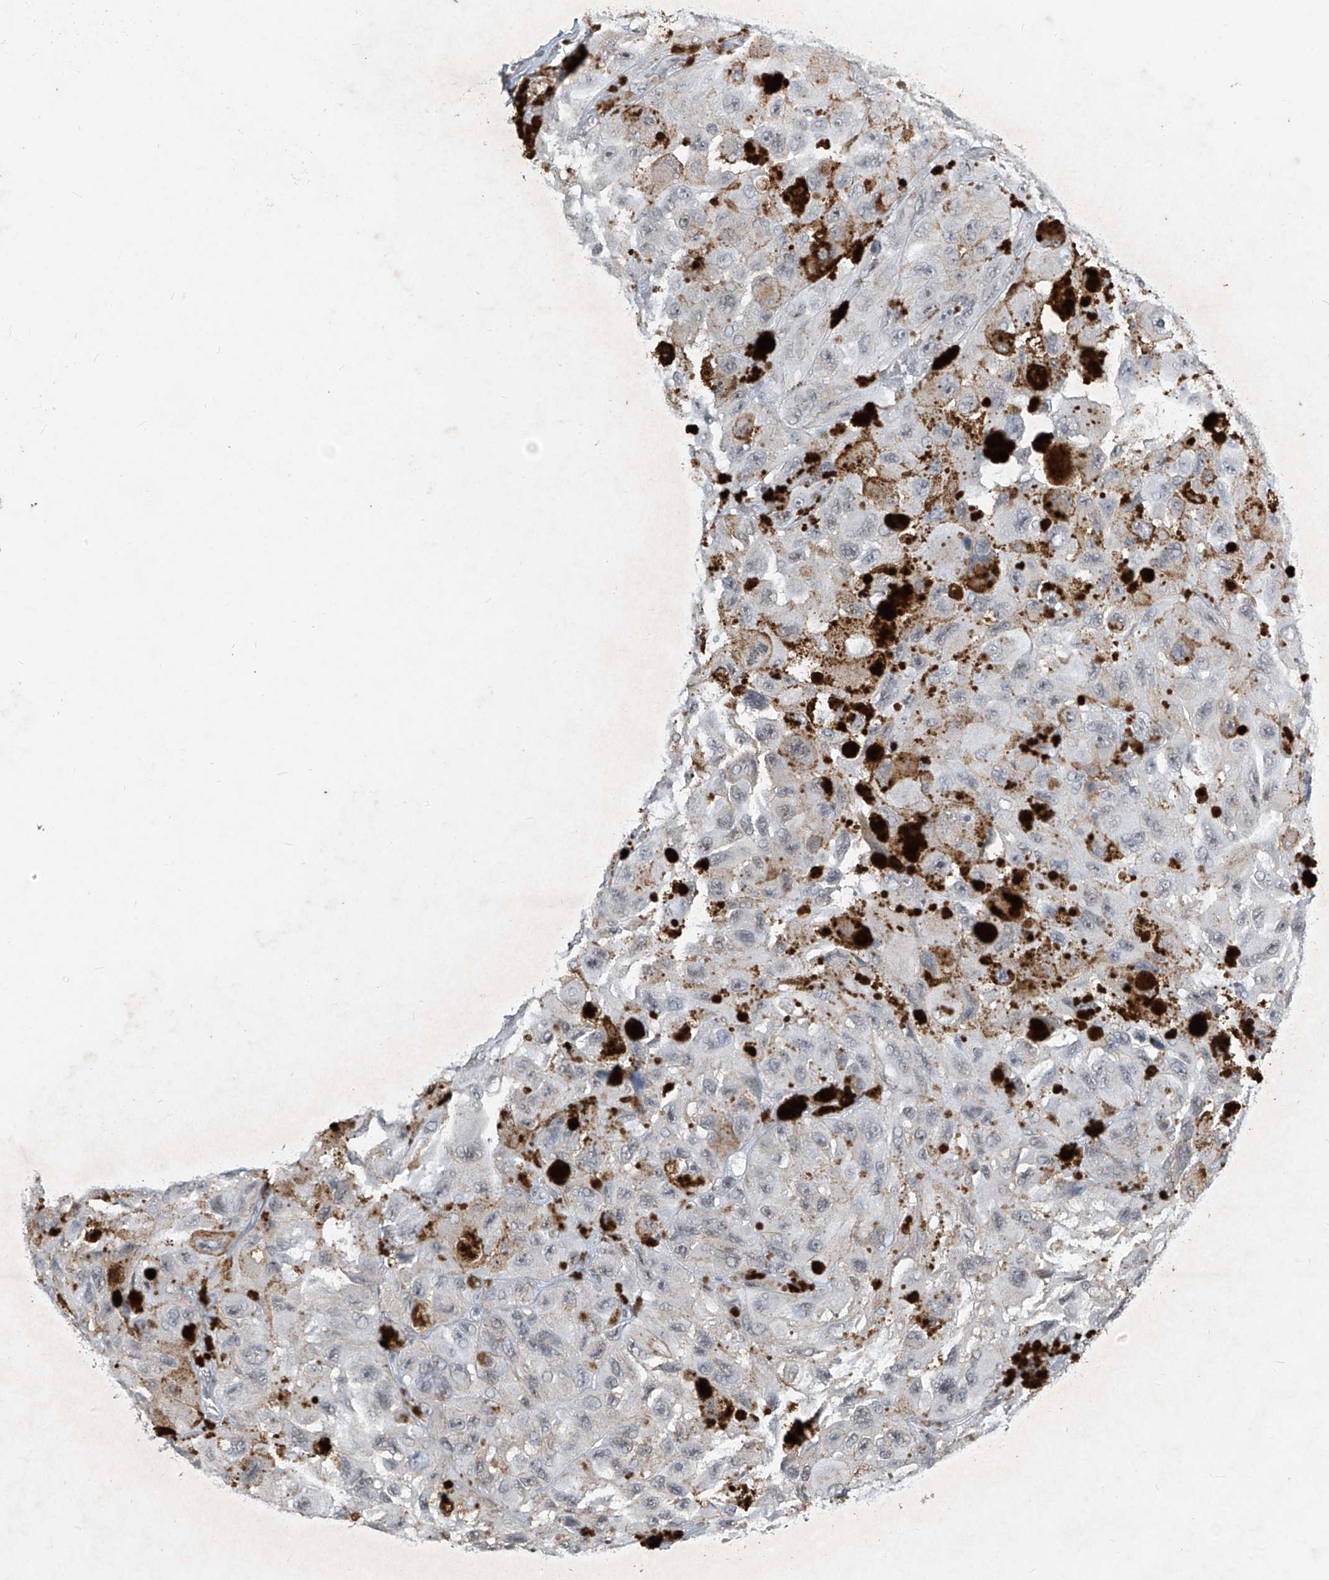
{"staining": {"intensity": "negative", "quantity": "none", "location": "none"}, "tissue": "melanoma", "cell_type": "Tumor cells", "image_type": "cancer", "snomed": [{"axis": "morphology", "description": "Malignant melanoma, NOS"}, {"axis": "topography", "description": "Skin"}], "caption": "Immunohistochemical staining of human malignant melanoma exhibits no significant expression in tumor cells.", "gene": "TFEC", "patient": {"sex": "female", "age": 73}}